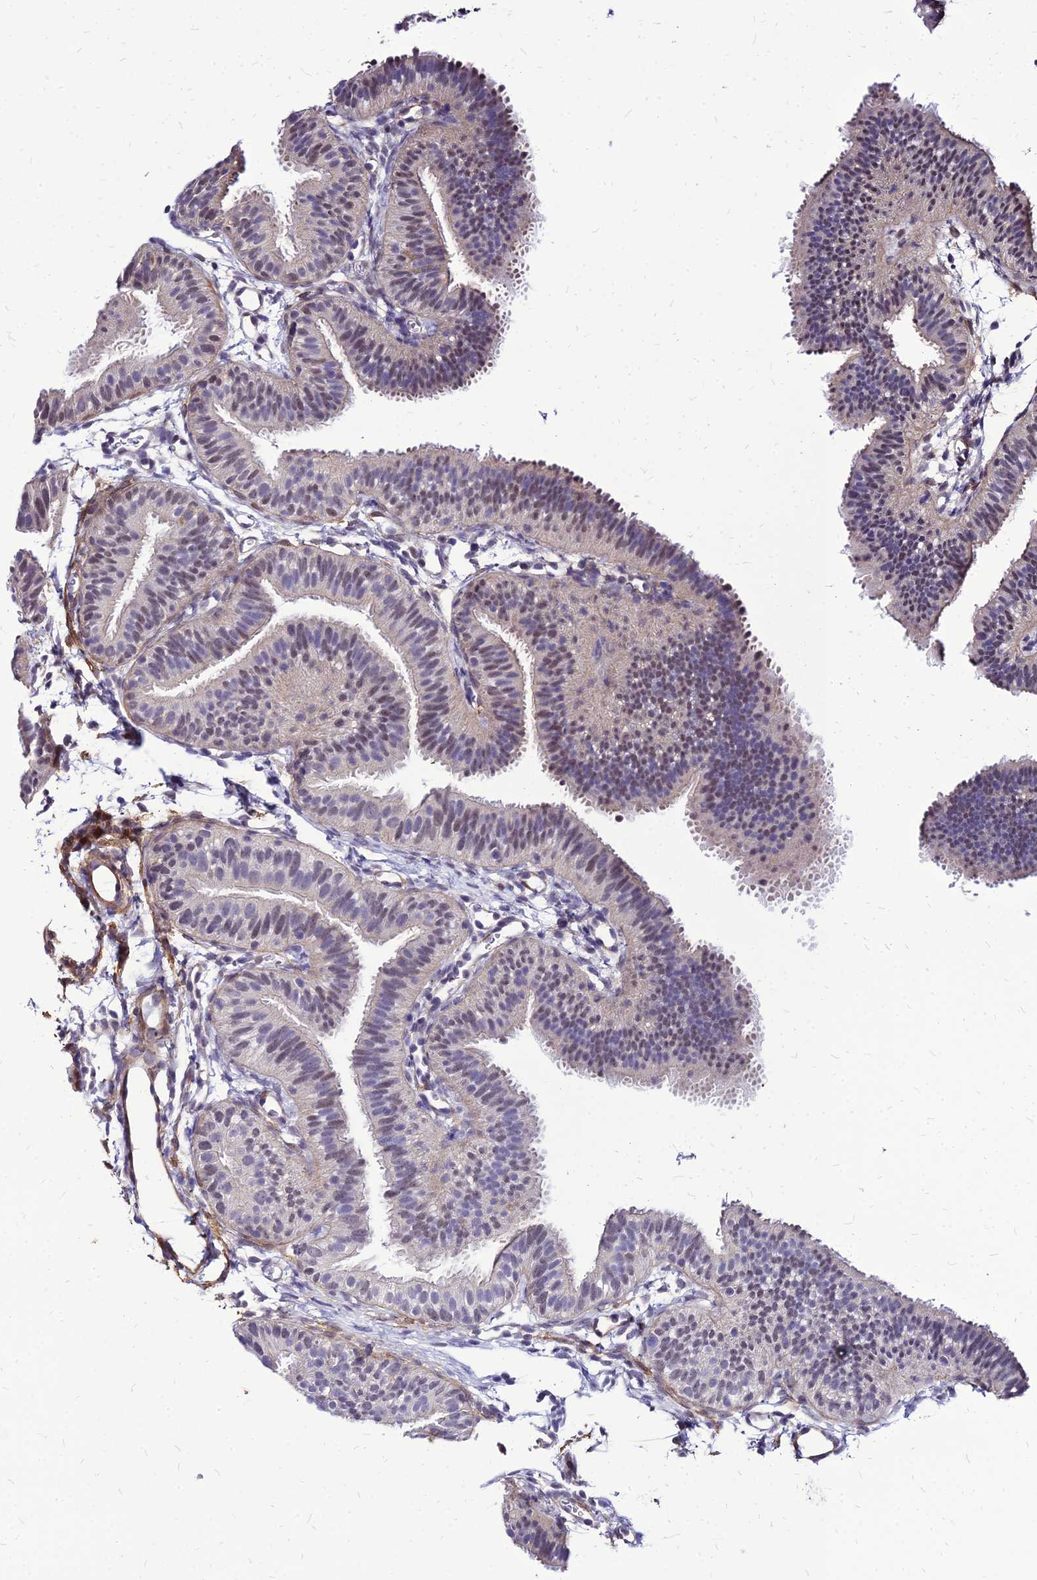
{"staining": {"intensity": "weak", "quantity": ">75%", "location": "cytoplasmic/membranous,nuclear"}, "tissue": "fallopian tube", "cell_type": "Glandular cells", "image_type": "normal", "snomed": [{"axis": "morphology", "description": "Normal tissue, NOS"}, {"axis": "topography", "description": "Fallopian tube"}], "caption": "A brown stain shows weak cytoplasmic/membranous,nuclear expression of a protein in glandular cells of benign human fallopian tube.", "gene": "YEATS2", "patient": {"sex": "female", "age": 35}}